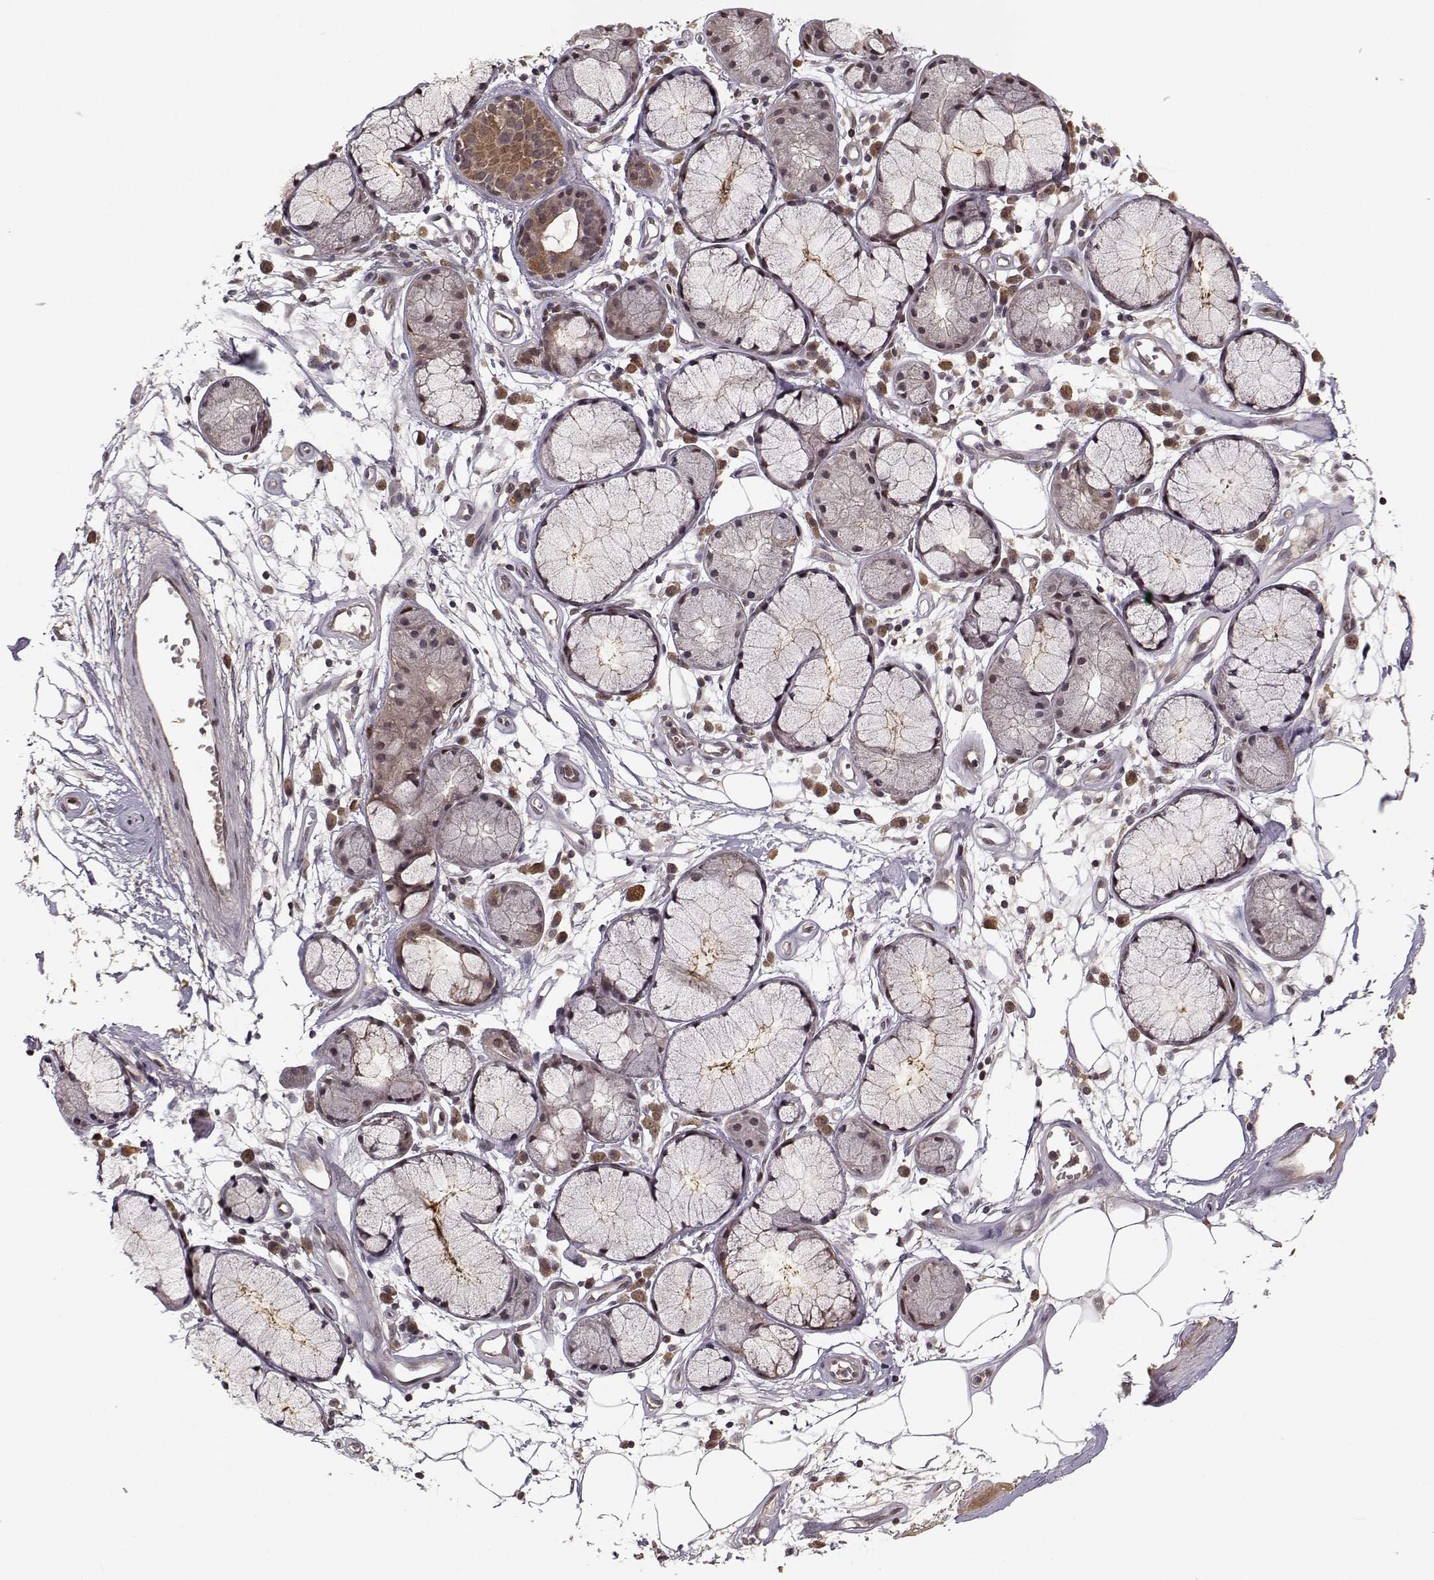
{"staining": {"intensity": "moderate", "quantity": "<25%", "location": "nuclear"}, "tissue": "adipose tissue", "cell_type": "Adipocytes", "image_type": "normal", "snomed": [{"axis": "morphology", "description": "Normal tissue, NOS"}, {"axis": "morphology", "description": "Squamous cell carcinoma, NOS"}, {"axis": "topography", "description": "Cartilage tissue"}, {"axis": "topography", "description": "Lung"}], "caption": "Adipose tissue stained for a protein (brown) demonstrates moderate nuclear positive positivity in about <25% of adipocytes.", "gene": "PLEKHG3", "patient": {"sex": "male", "age": 66}}